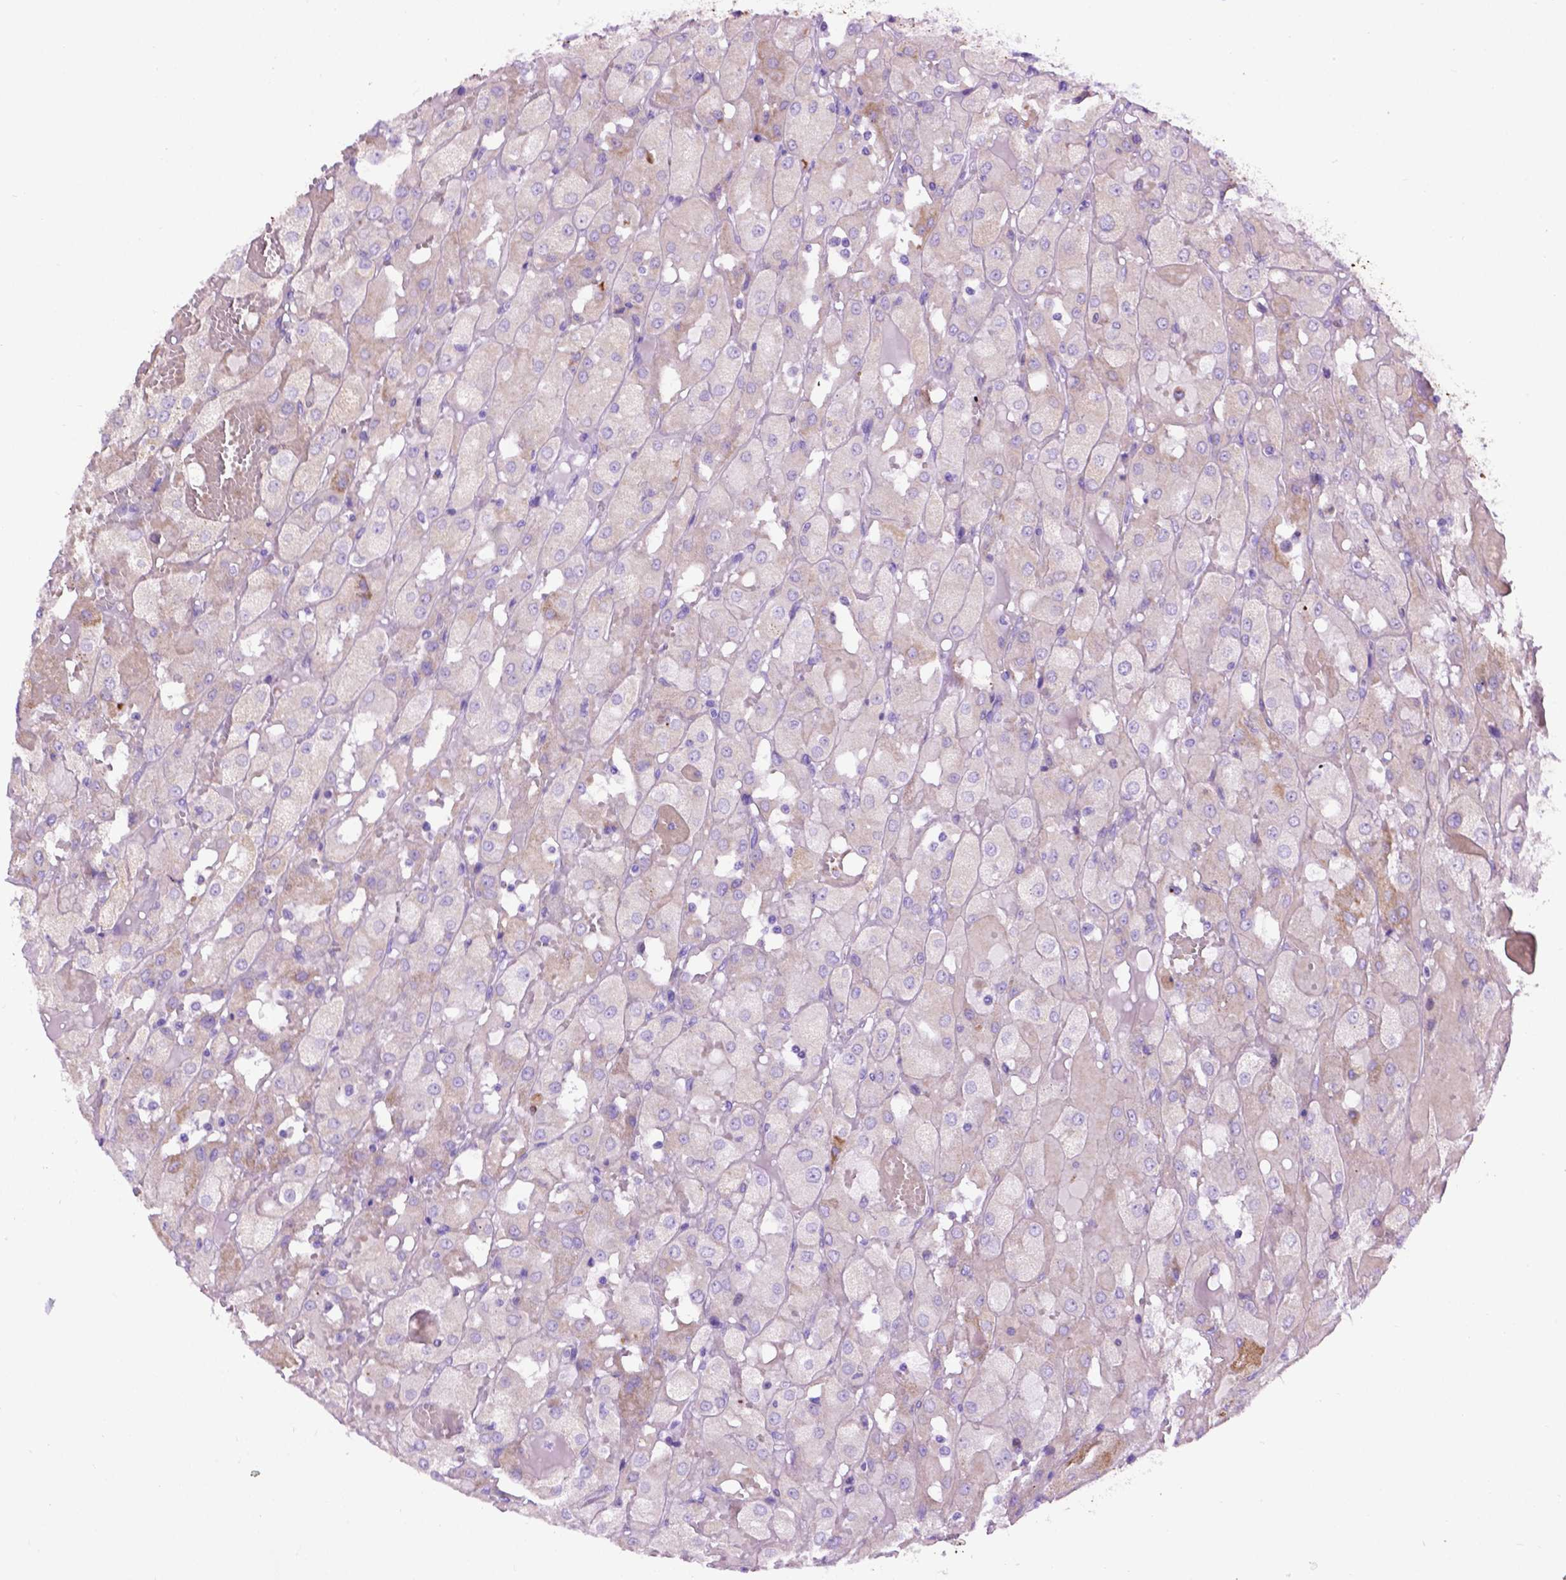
{"staining": {"intensity": "negative", "quantity": "none", "location": "none"}, "tissue": "renal cancer", "cell_type": "Tumor cells", "image_type": "cancer", "snomed": [{"axis": "morphology", "description": "Adenocarcinoma, NOS"}, {"axis": "topography", "description": "Kidney"}], "caption": "DAB (3,3'-diaminobenzidine) immunohistochemical staining of human adenocarcinoma (renal) reveals no significant expression in tumor cells. (DAB immunohistochemistry (IHC) visualized using brightfield microscopy, high magnification).", "gene": "TMEM132E", "patient": {"sex": "male", "age": 72}}